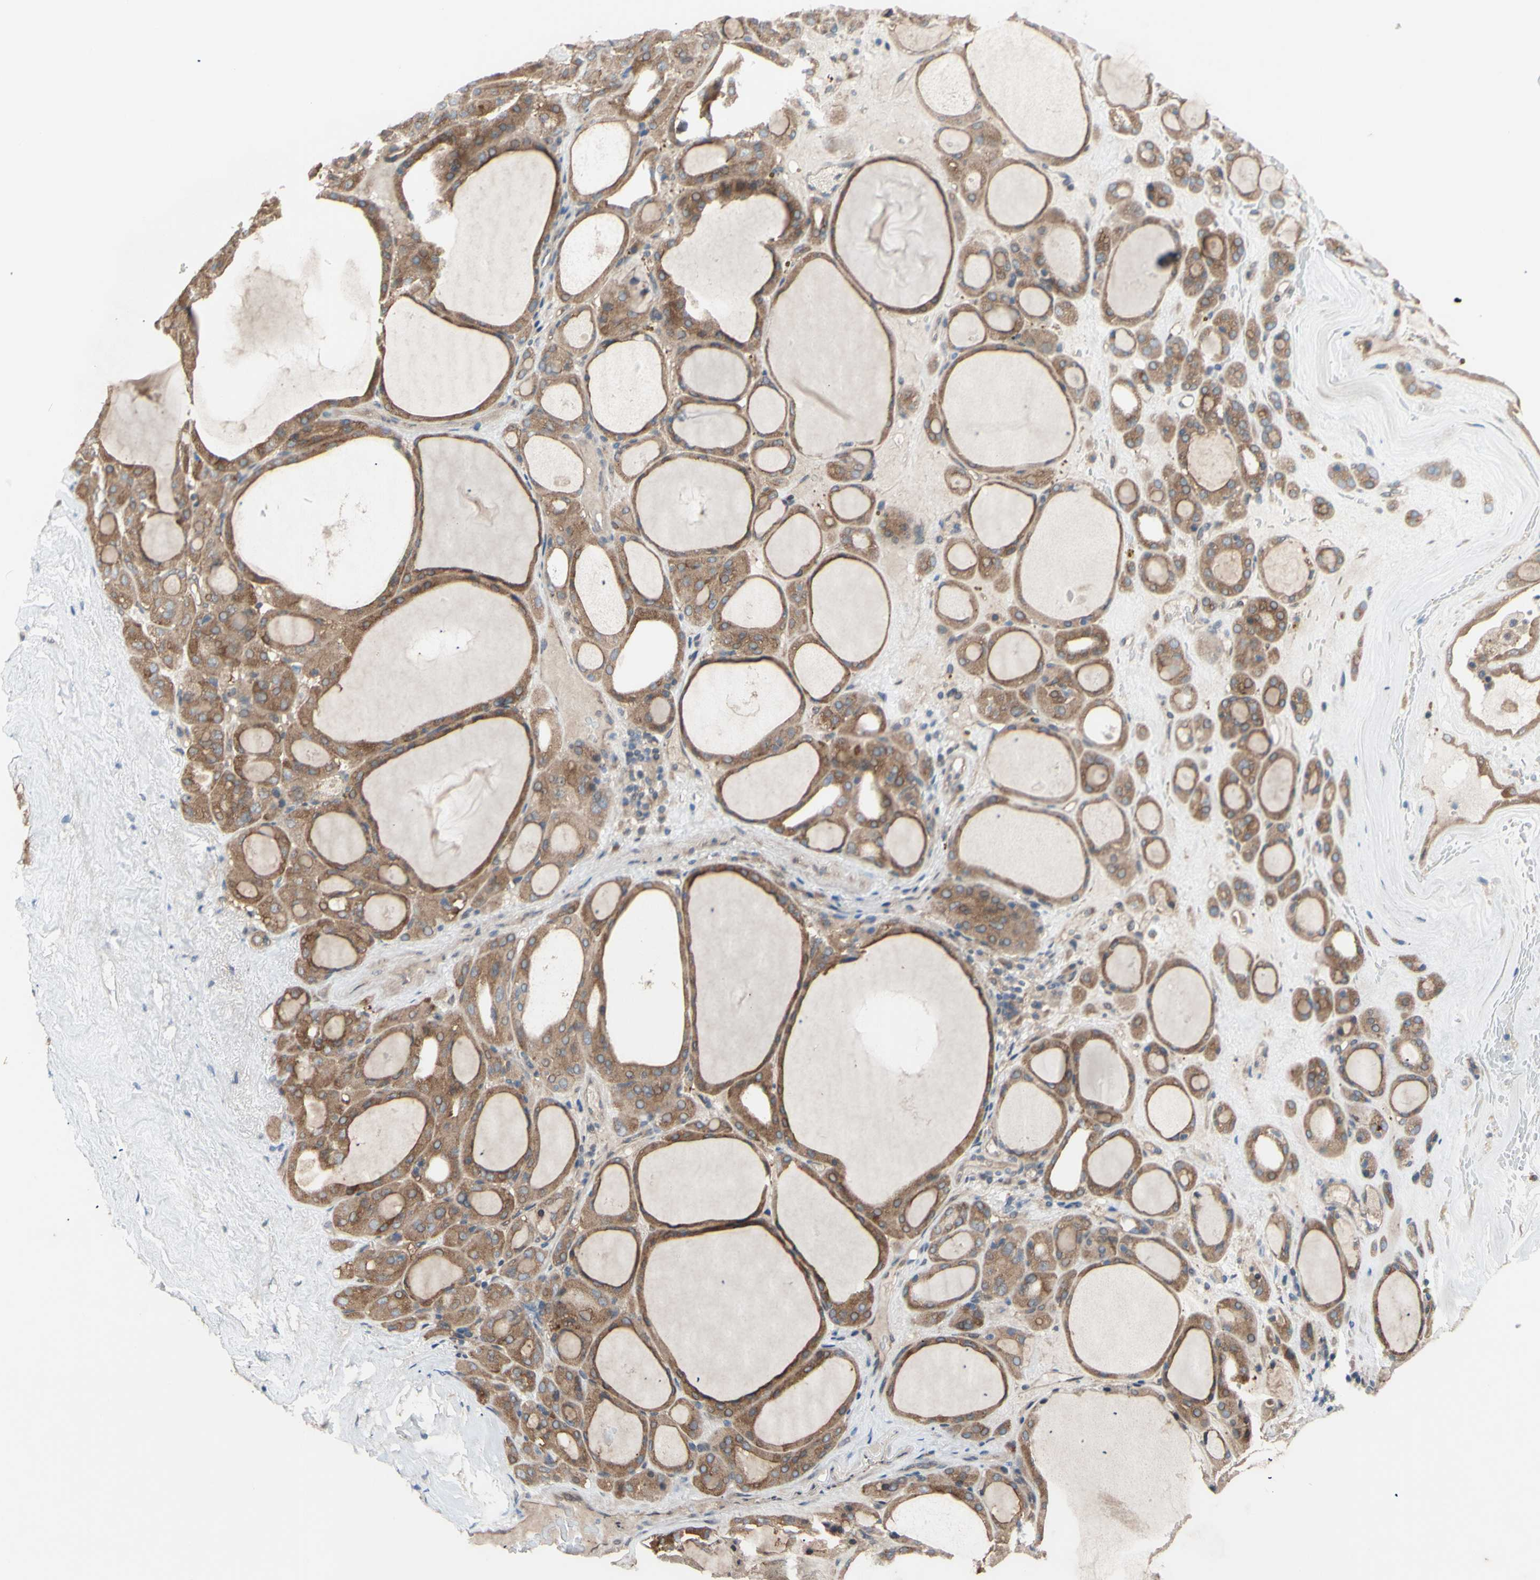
{"staining": {"intensity": "moderate", "quantity": ">75%", "location": "cytoplasmic/membranous"}, "tissue": "thyroid gland", "cell_type": "Glandular cells", "image_type": "normal", "snomed": [{"axis": "morphology", "description": "Normal tissue, NOS"}, {"axis": "morphology", "description": "Carcinoma, NOS"}, {"axis": "topography", "description": "Thyroid gland"}], "caption": "IHC micrograph of normal thyroid gland stained for a protein (brown), which reveals medium levels of moderate cytoplasmic/membranous positivity in about >75% of glandular cells.", "gene": "DYNLRB1", "patient": {"sex": "female", "age": 86}}